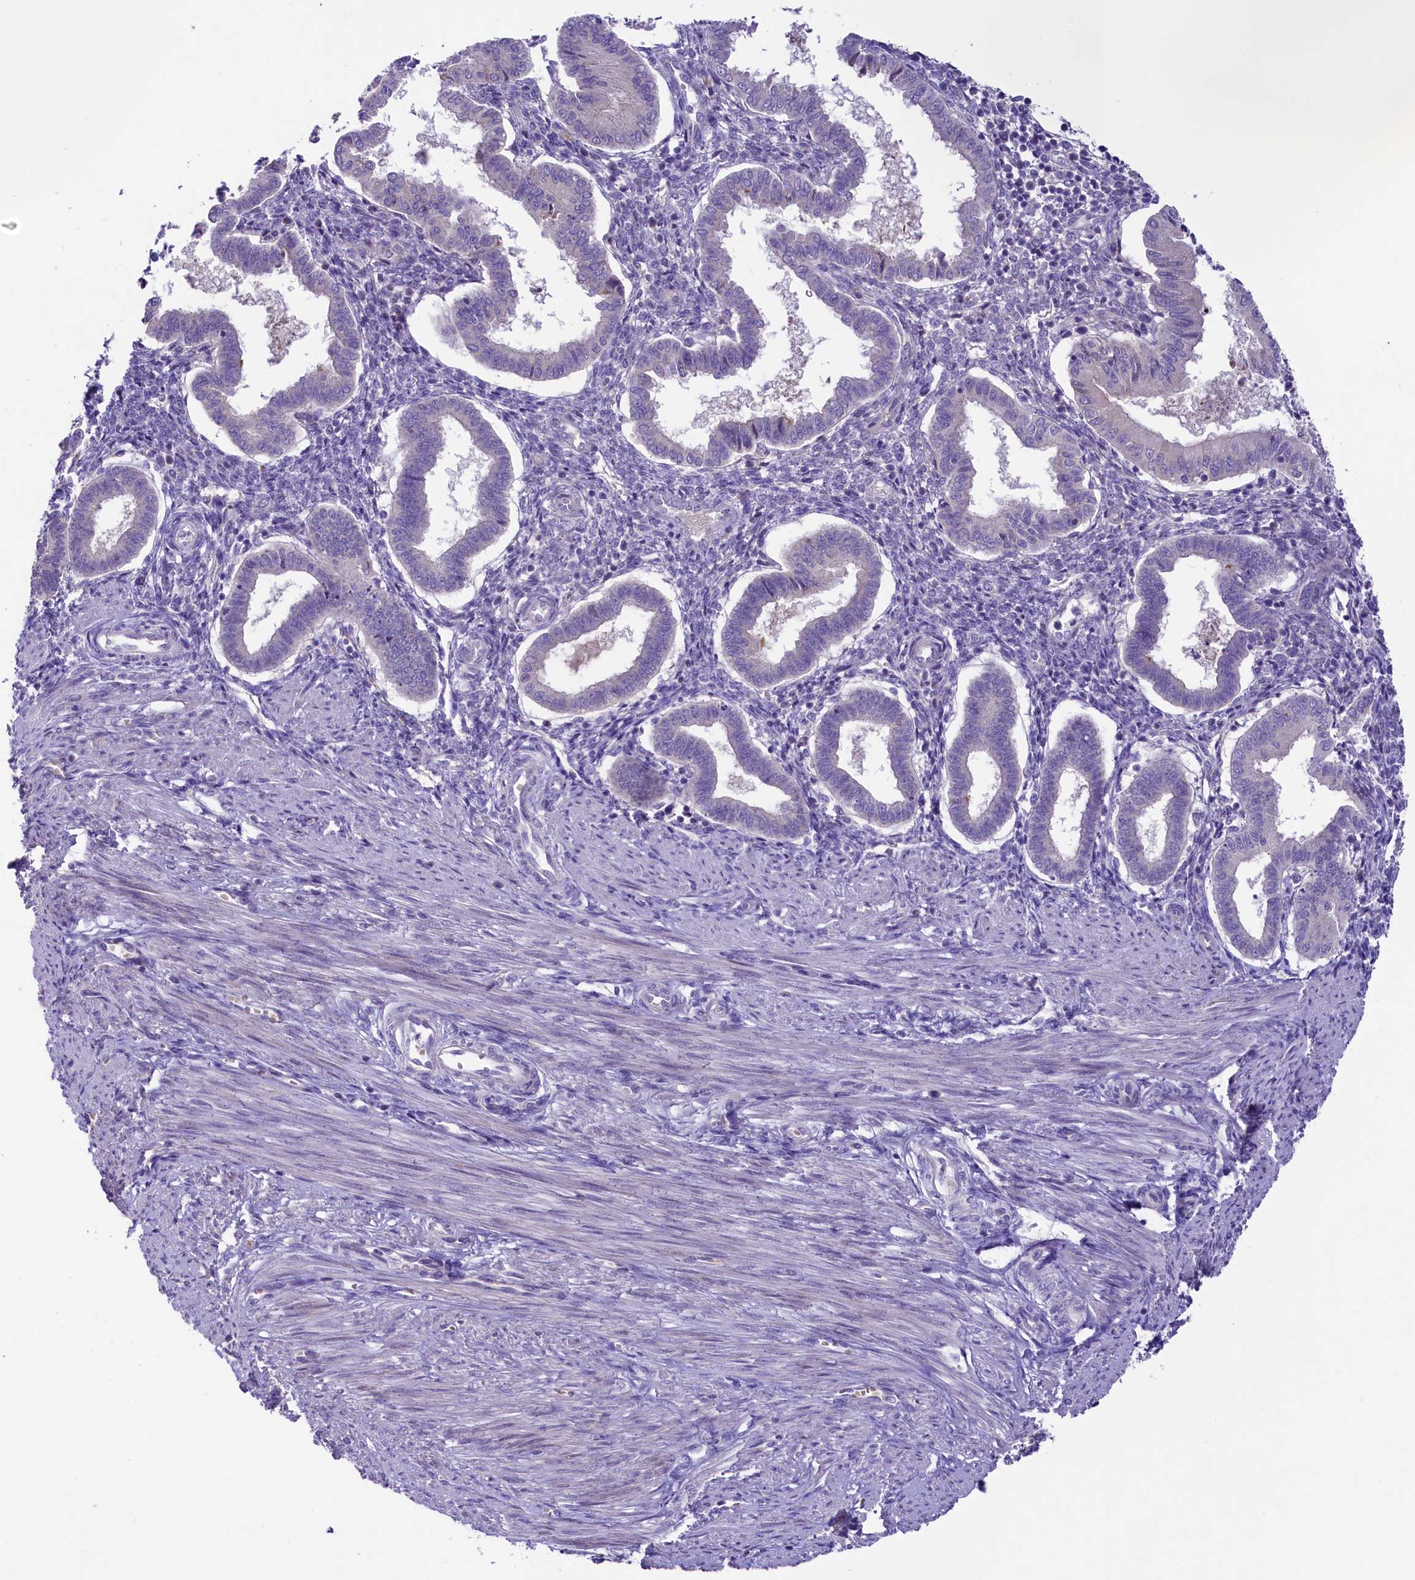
{"staining": {"intensity": "moderate", "quantity": "<25%", "location": "cytoplasmic/membranous"}, "tissue": "endometrium", "cell_type": "Cells in endometrial stroma", "image_type": "normal", "snomed": [{"axis": "morphology", "description": "Normal tissue, NOS"}, {"axis": "topography", "description": "Endometrium"}], "caption": "Endometrium stained with DAB IHC shows low levels of moderate cytoplasmic/membranous expression in about <25% of cells in endometrial stroma. Ihc stains the protein in brown and the nuclei are stained blue.", "gene": "CD99L2", "patient": {"sex": "female", "age": 24}}